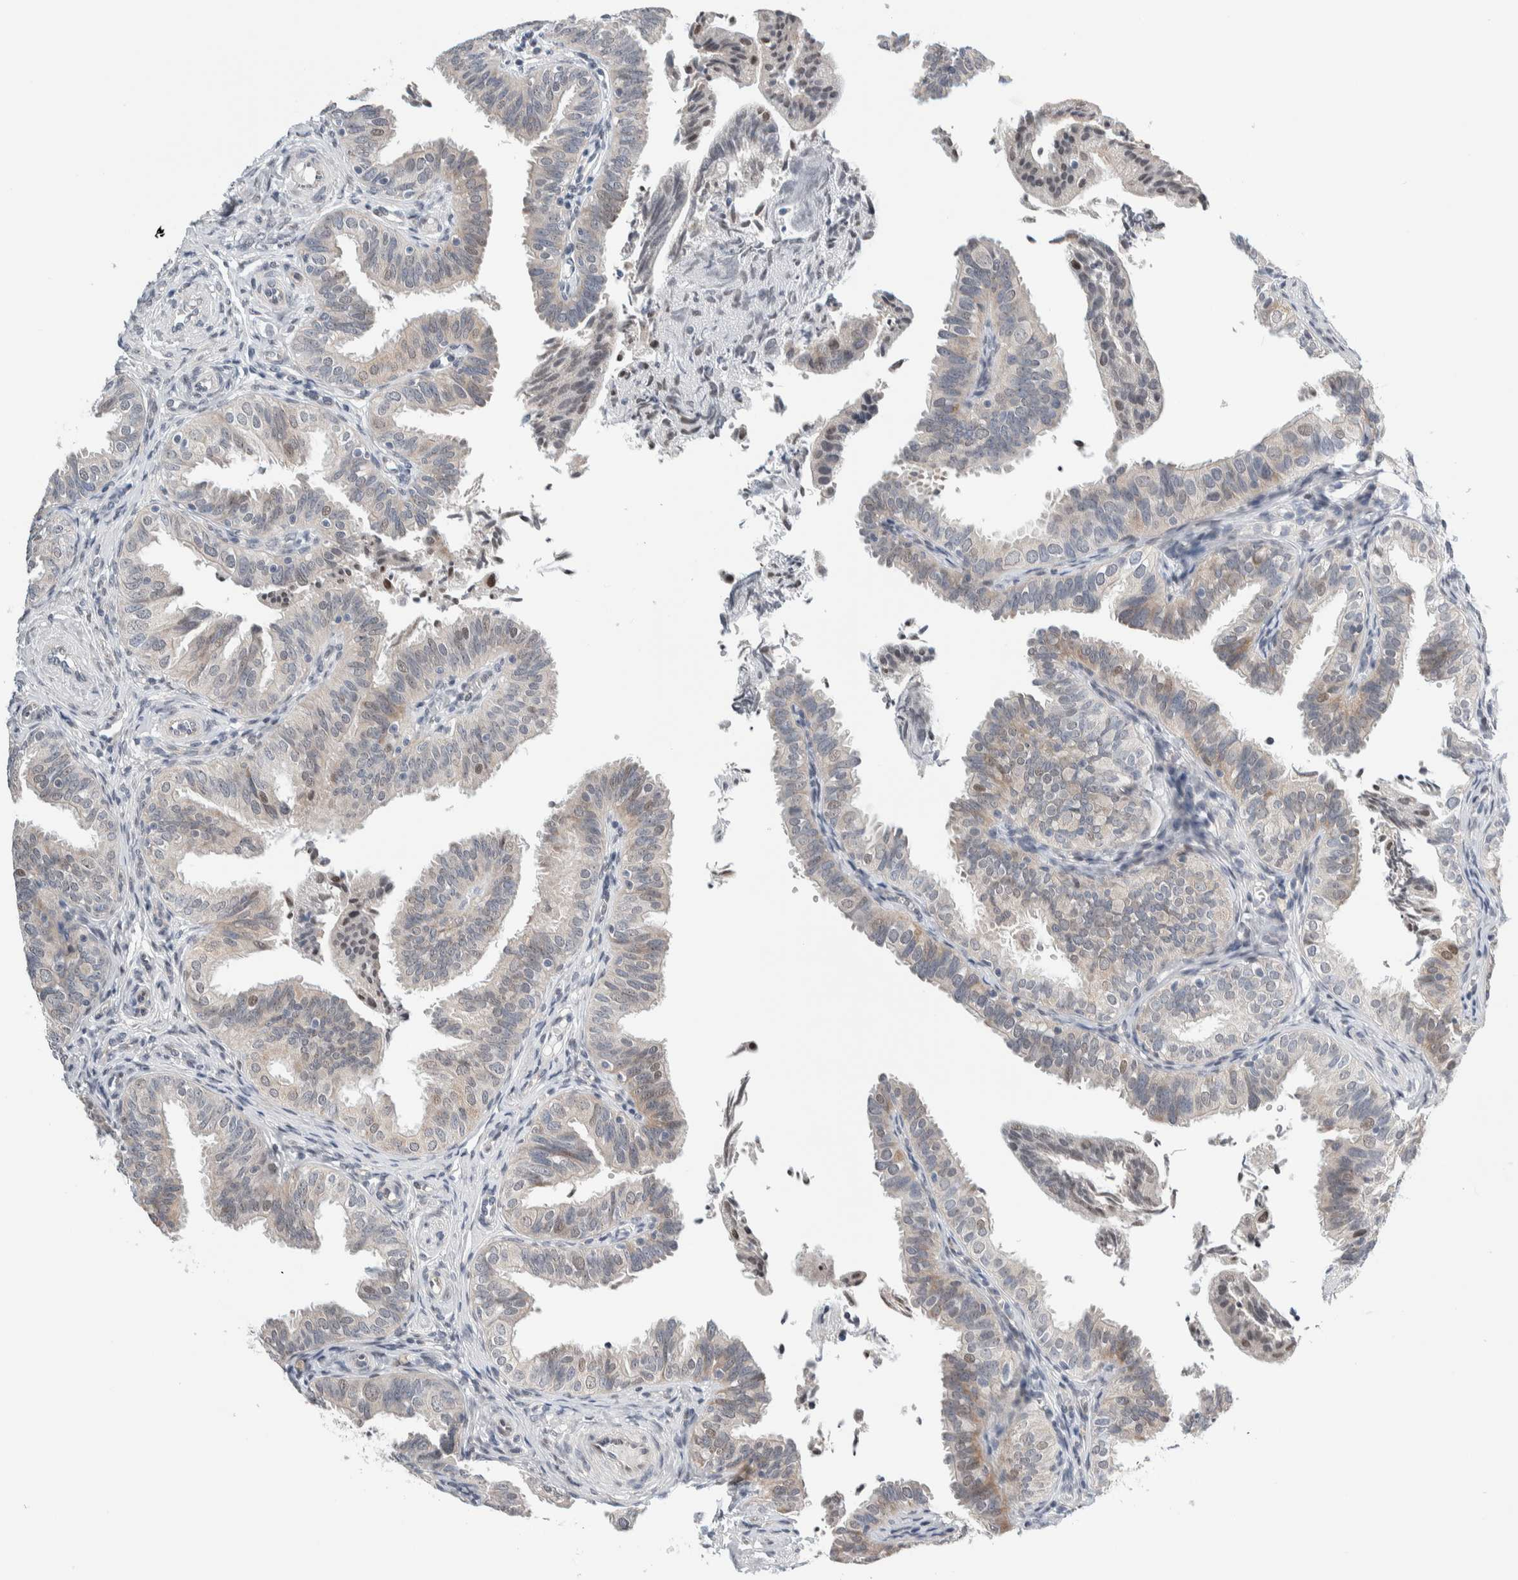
{"staining": {"intensity": "weak", "quantity": "<25%", "location": "cytoplasmic/membranous"}, "tissue": "fallopian tube", "cell_type": "Glandular cells", "image_type": "normal", "snomed": [{"axis": "morphology", "description": "Normal tissue, NOS"}, {"axis": "topography", "description": "Fallopian tube"}], "caption": "DAB (3,3'-diaminobenzidine) immunohistochemical staining of unremarkable human fallopian tube displays no significant staining in glandular cells.", "gene": "NEUROD1", "patient": {"sex": "female", "age": 35}}